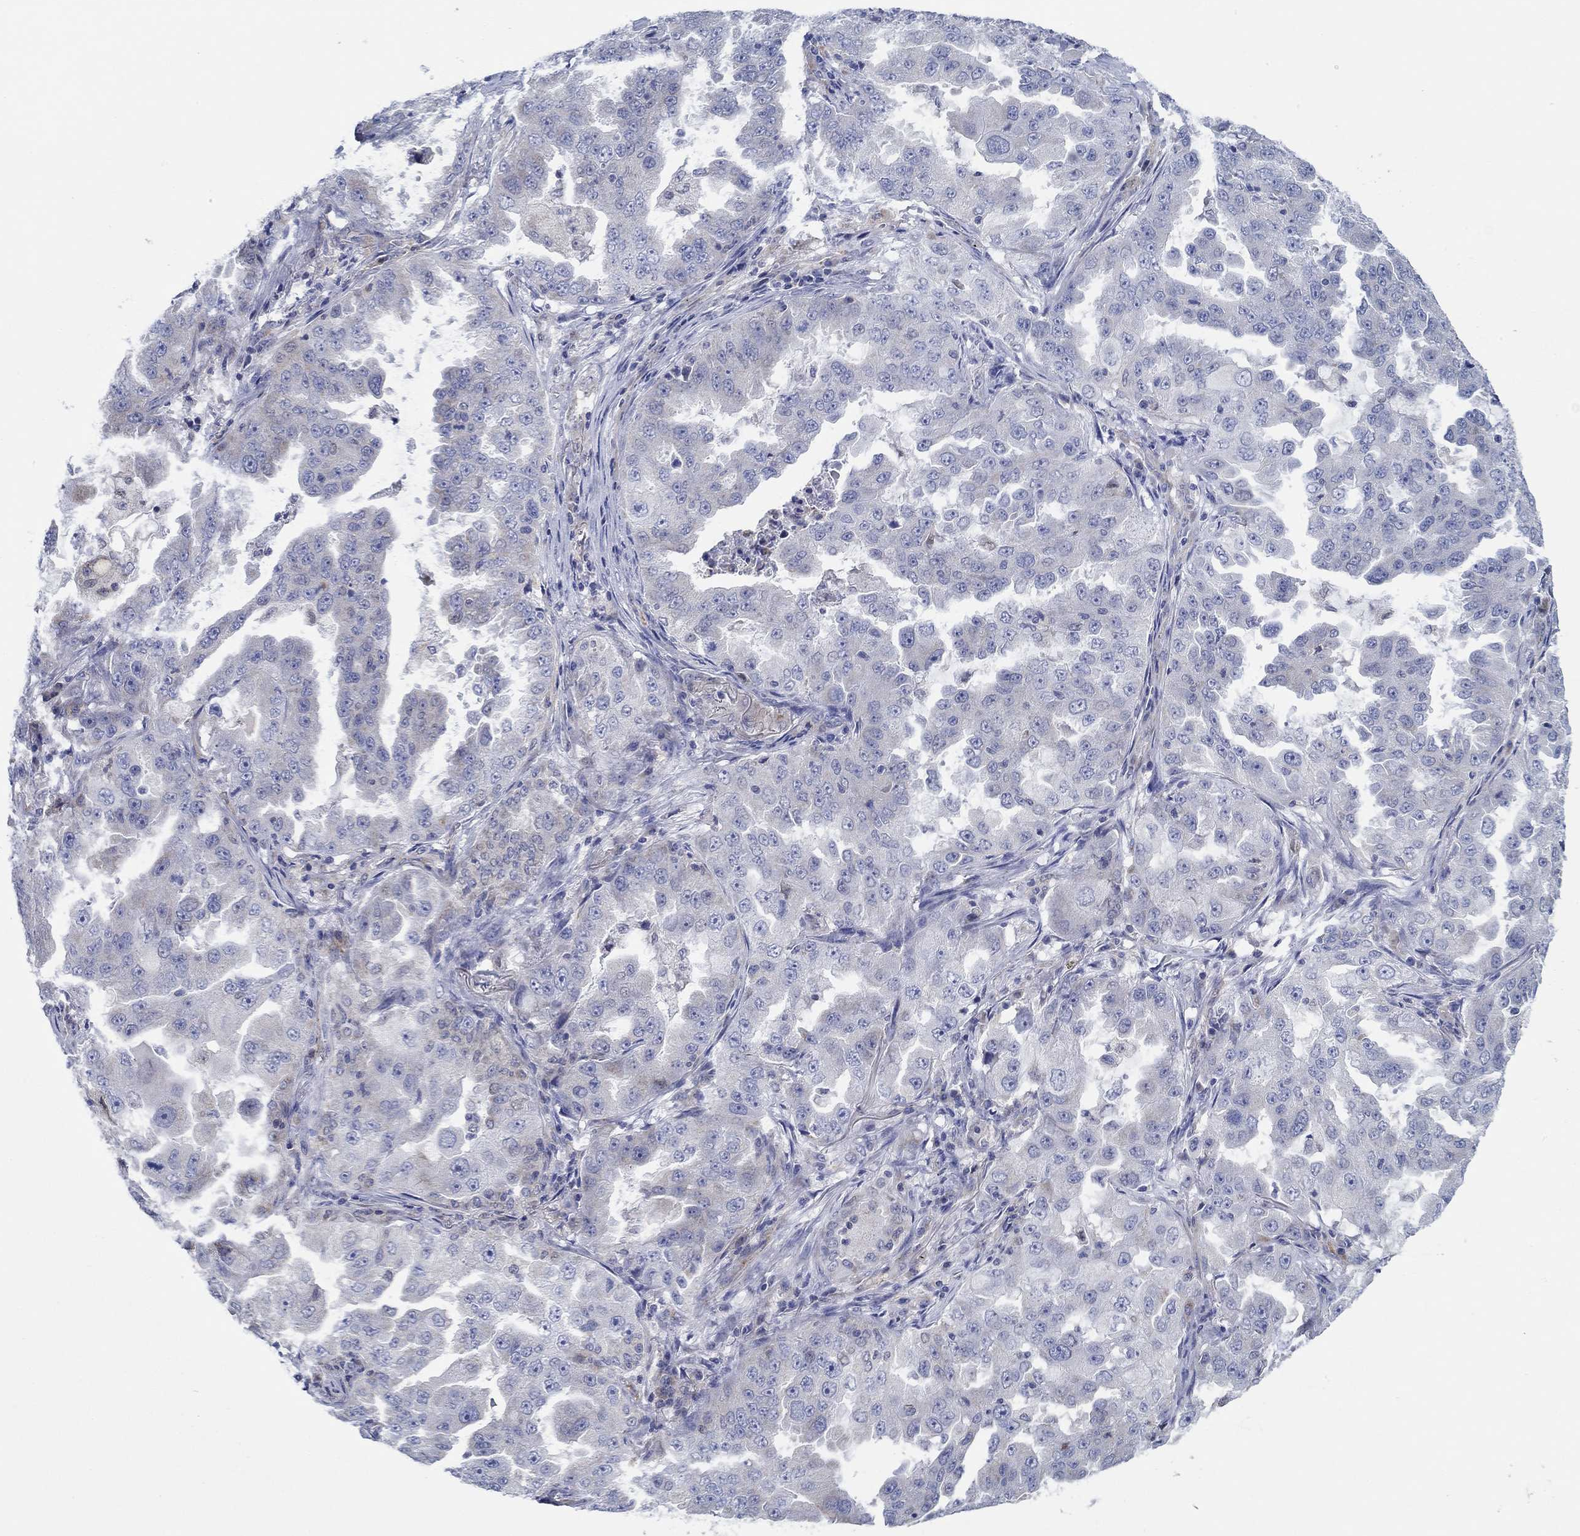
{"staining": {"intensity": "negative", "quantity": "none", "location": "none"}, "tissue": "lung cancer", "cell_type": "Tumor cells", "image_type": "cancer", "snomed": [{"axis": "morphology", "description": "Adenocarcinoma, NOS"}, {"axis": "topography", "description": "Lung"}], "caption": "Immunohistochemistry (IHC) image of neoplastic tissue: lung cancer stained with DAB (3,3'-diaminobenzidine) shows no significant protein positivity in tumor cells.", "gene": "CFAP61", "patient": {"sex": "female", "age": 61}}